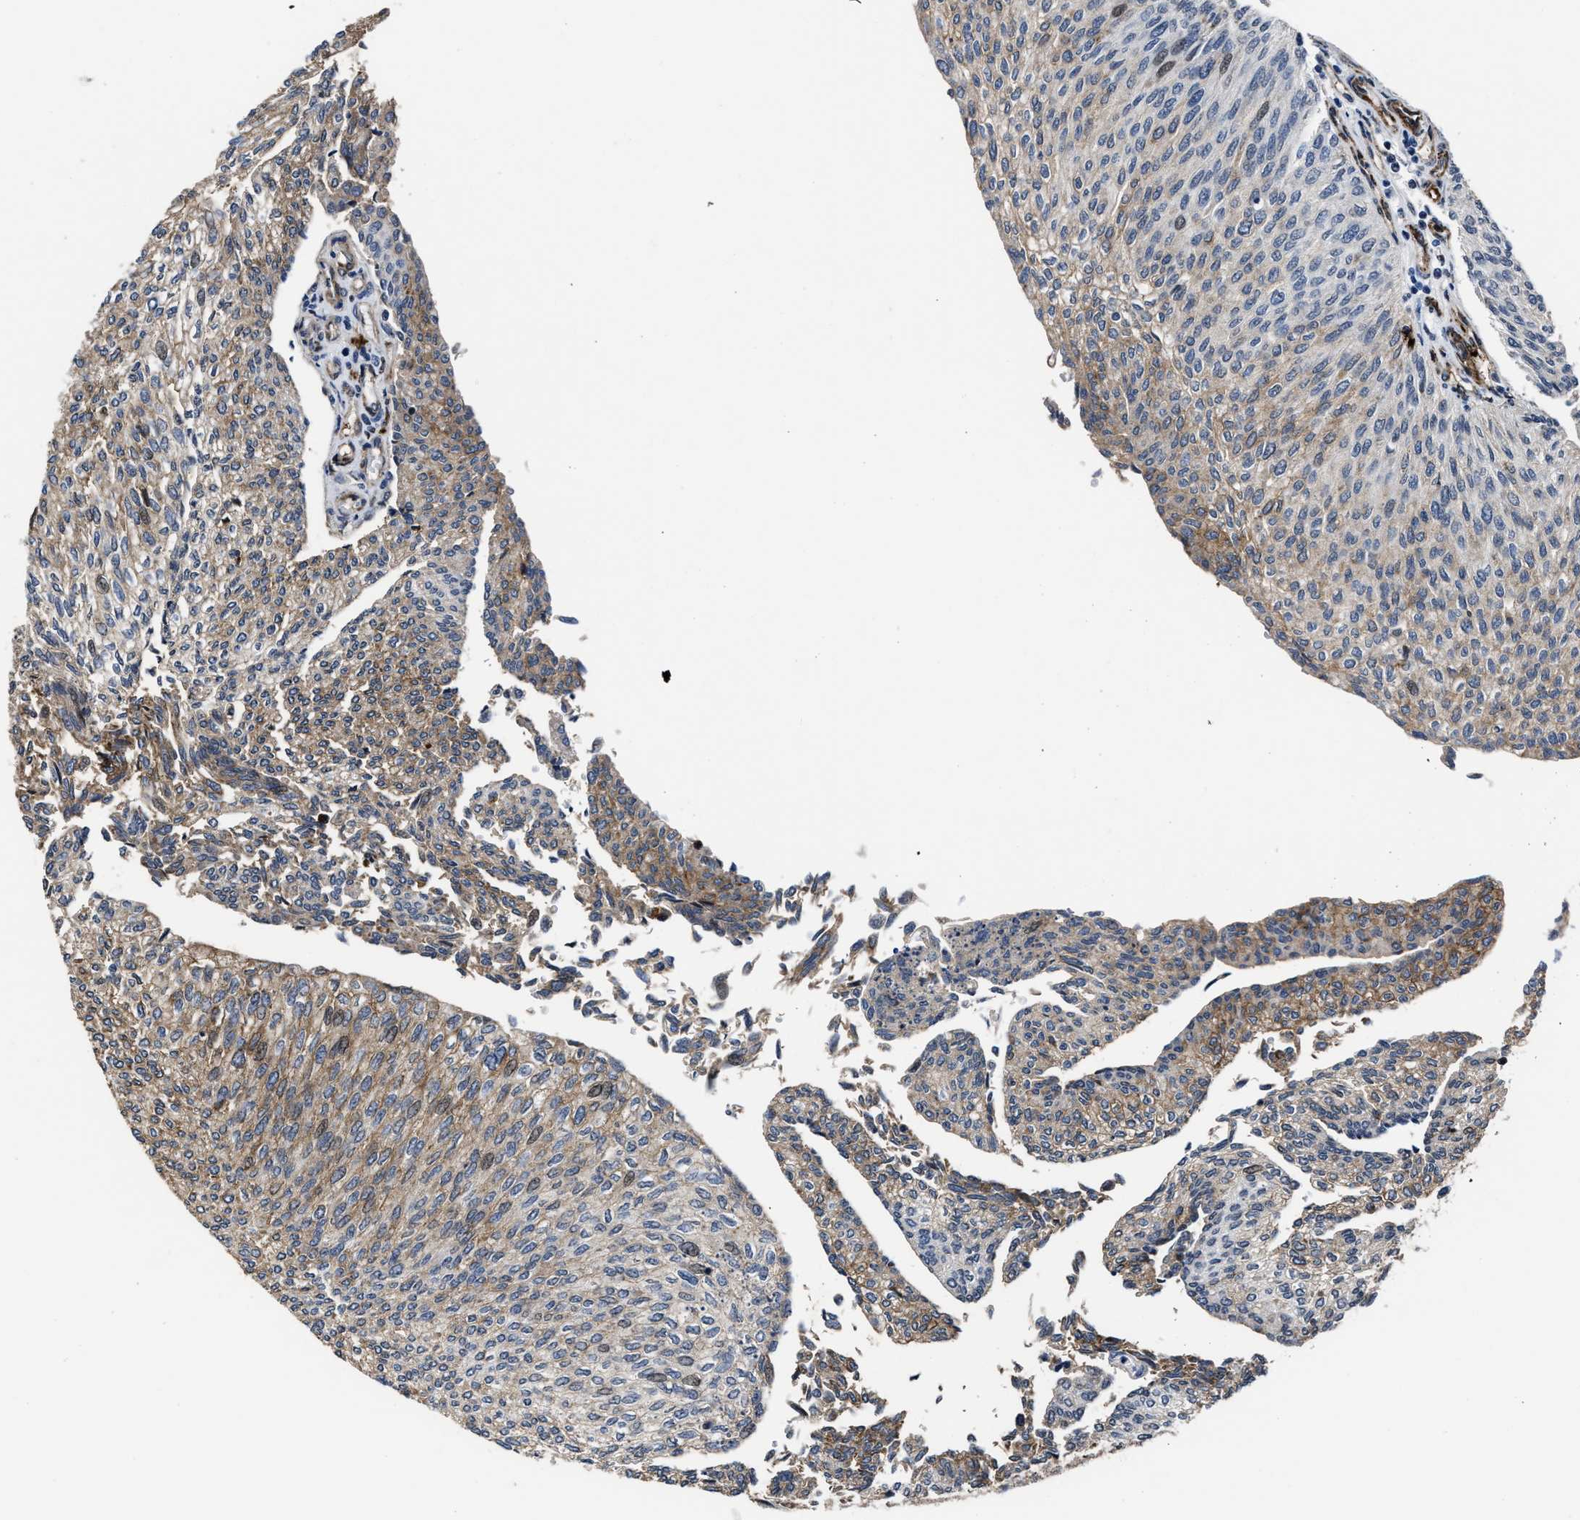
{"staining": {"intensity": "moderate", "quantity": ">75%", "location": "cytoplasmic/membranous,nuclear"}, "tissue": "urothelial cancer", "cell_type": "Tumor cells", "image_type": "cancer", "snomed": [{"axis": "morphology", "description": "Urothelial carcinoma, Low grade"}, {"axis": "topography", "description": "Urinary bladder"}], "caption": "This micrograph displays IHC staining of human urothelial carcinoma (low-grade), with medium moderate cytoplasmic/membranous and nuclear positivity in approximately >75% of tumor cells.", "gene": "MARCKSL1", "patient": {"sex": "female", "age": 79}}